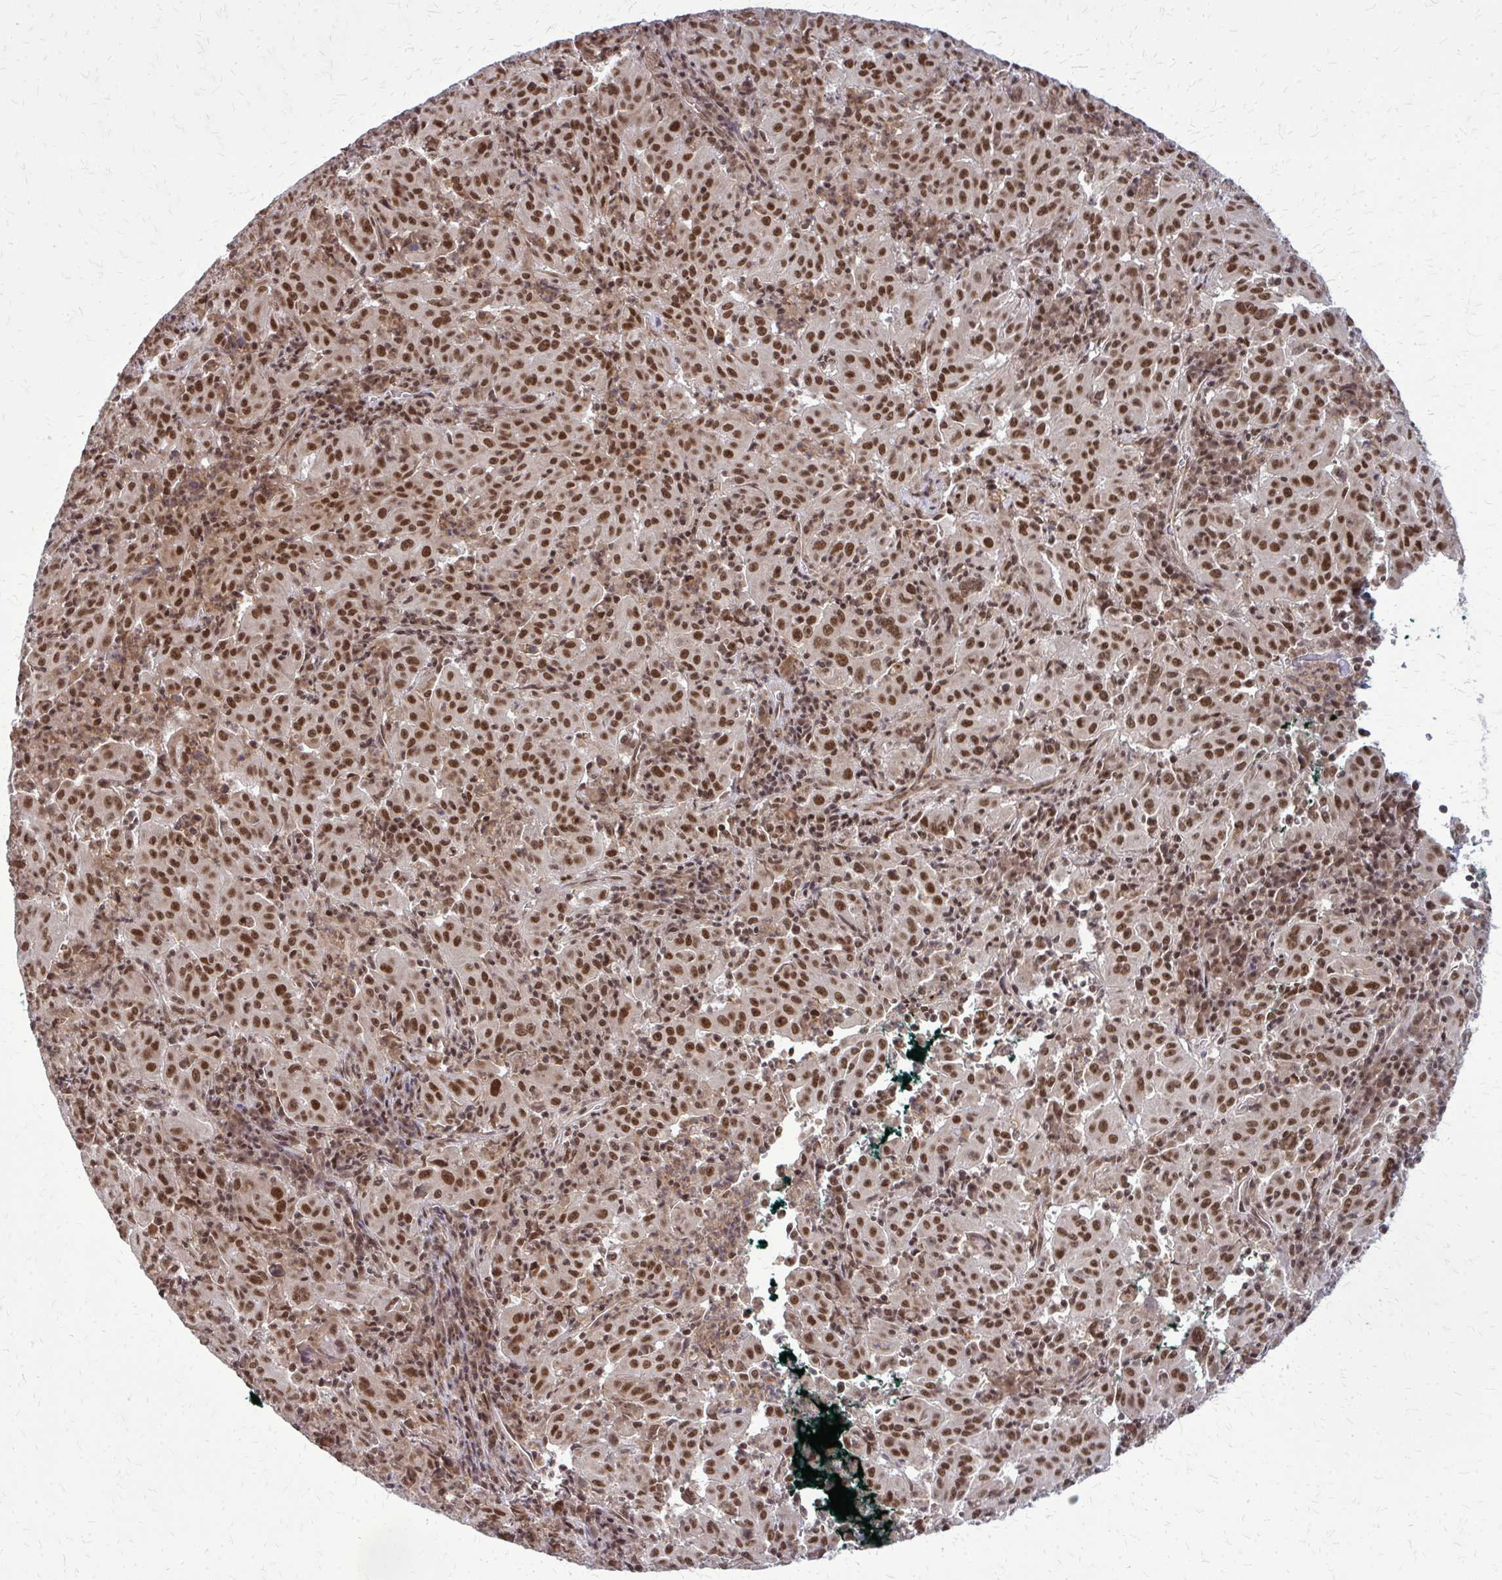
{"staining": {"intensity": "moderate", "quantity": ">75%", "location": "nuclear"}, "tissue": "pancreatic cancer", "cell_type": "Tumor cells", "image_type": "cancer", "snomed": [{"axis": "morphology", "description": "Adenocarcinoma, NOS"}, {"axis": "topography", "description": "Pancreas"}], "caption": "Immunohistochemistry (IHC) image of adenocarcinoma (pancreatic) stained for a protein (brown), which exhibits medium levels of moderate nuclear positivity in about >75% of tumor cells.", "gene": "HDAC3", "patient": {"sex": "male", "age": 63}}